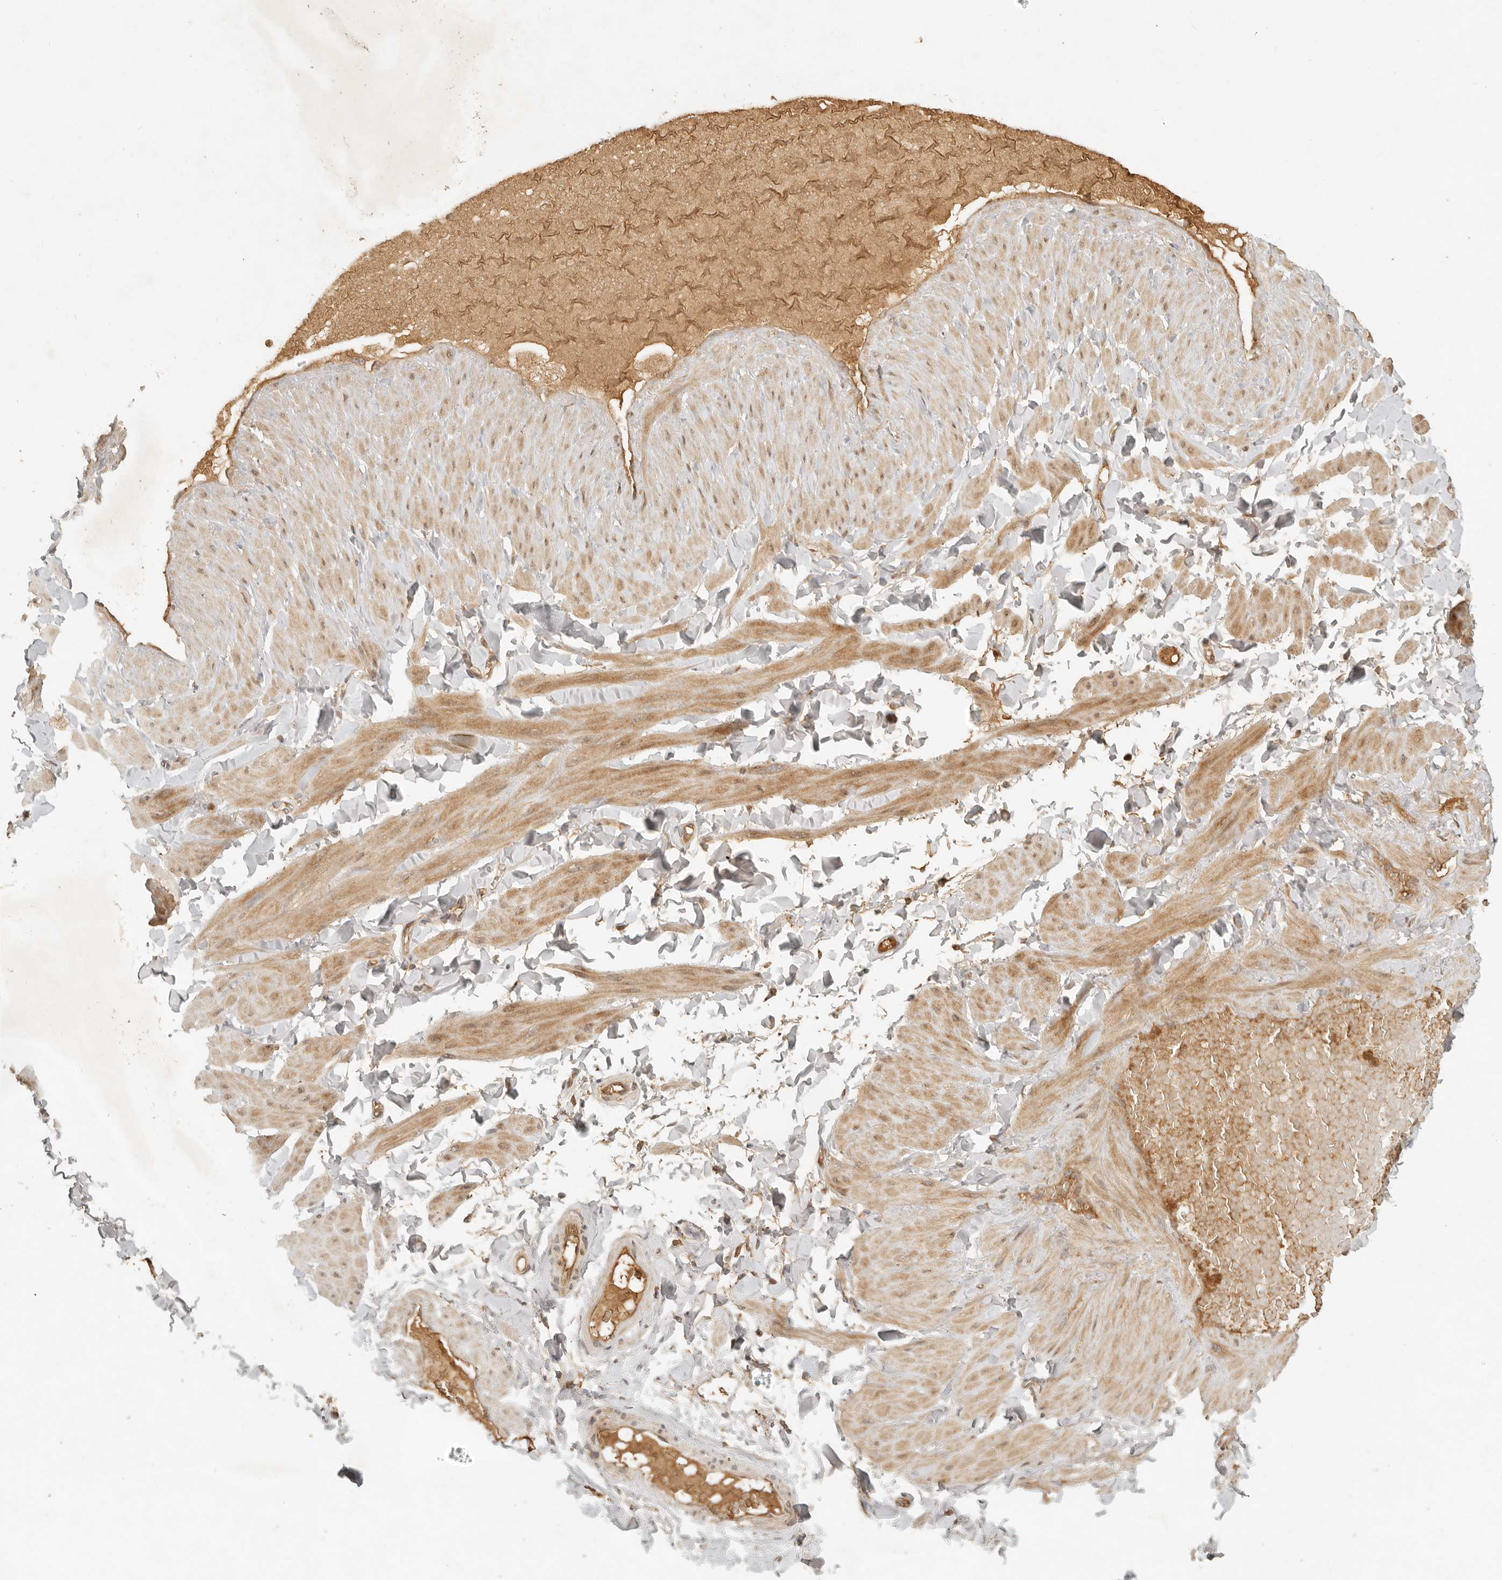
{"staining": {"intensity": "moderate", "quantity": "25%-75%", "location": "cytoplasmic/membranous"}, "tissue": "adipose tissue", "cell_type": "Adipocytes", "image_type": "normal", "snomed": [{"axis": "morphology", "description": "Normal tissue, NOS"}, {"axis": "topography", "description": "Adipose tissue"}, {"axis": "topography", "description": "Vascular tissue"}, {"axis": "topography", "description": "Peripheral nerve tissue"}], "caption": "Adipocytes display medium levels of moderate cytoplasmic/membranous staining in about 25%-75% of cells in benign human adipose tissue.", "gene": "ANKRD61", "patient": {"sex": "male", "age": 25}}